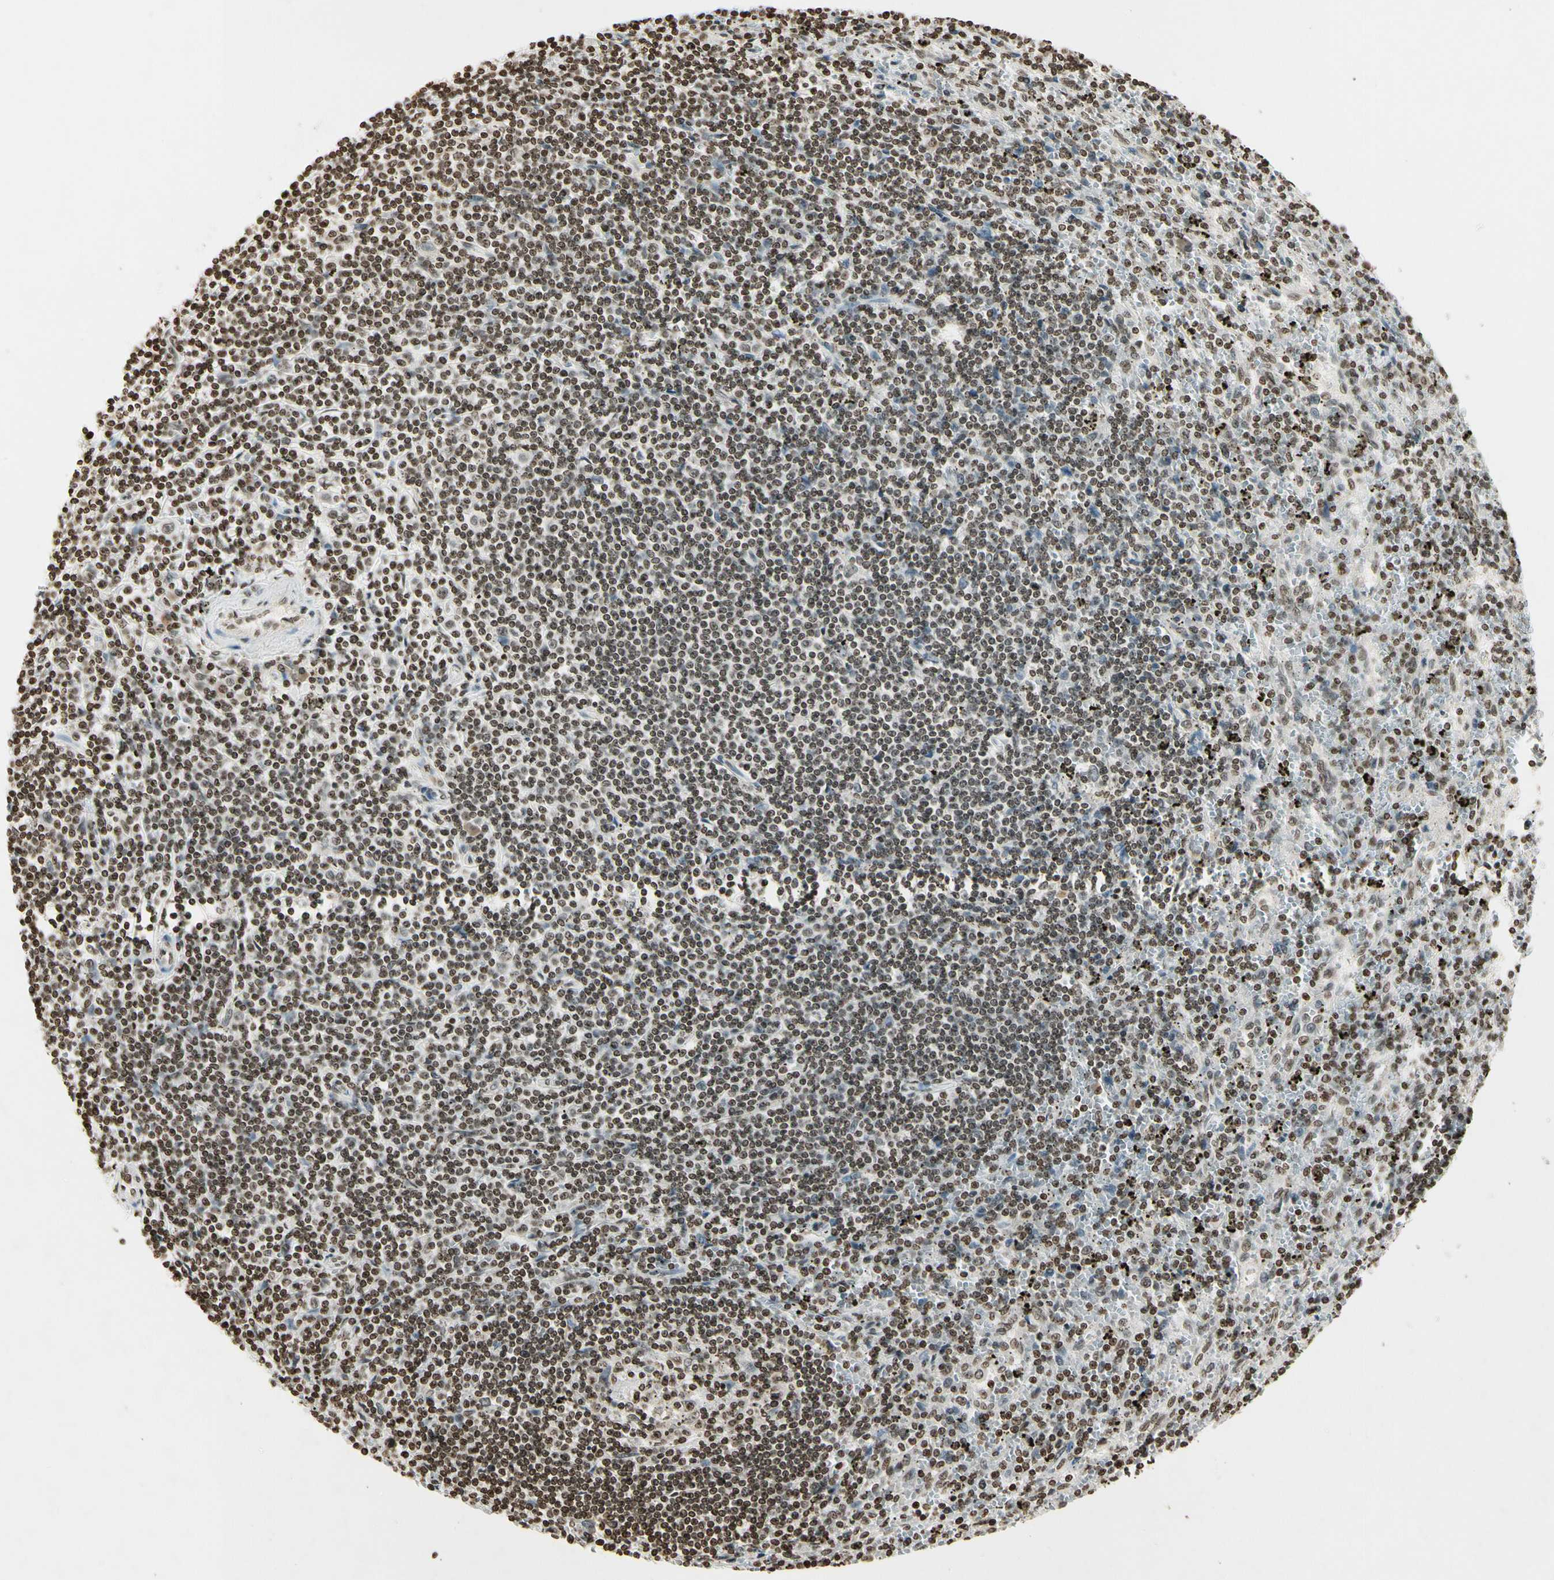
{"staining": {"intensity": "weak", "quantity": ">75%", "location": "nuclear"}, "tissue": "lymphoma", "cell_type": "Tumor cells", "image_type": "cancer", "snomed": [{"axis": "morphology", "description": "Malignant lymphoma, non-Hodgkin's type, Low grade"}, {"axis": "topography", "description": "Spleen"}], "caption": "A histopathology image of human lymphoma stained for a protein displays weak nuclear brown staining in tumor cells.", "gene": "RORA", "patient": {"sex": "male", "age": 76}}